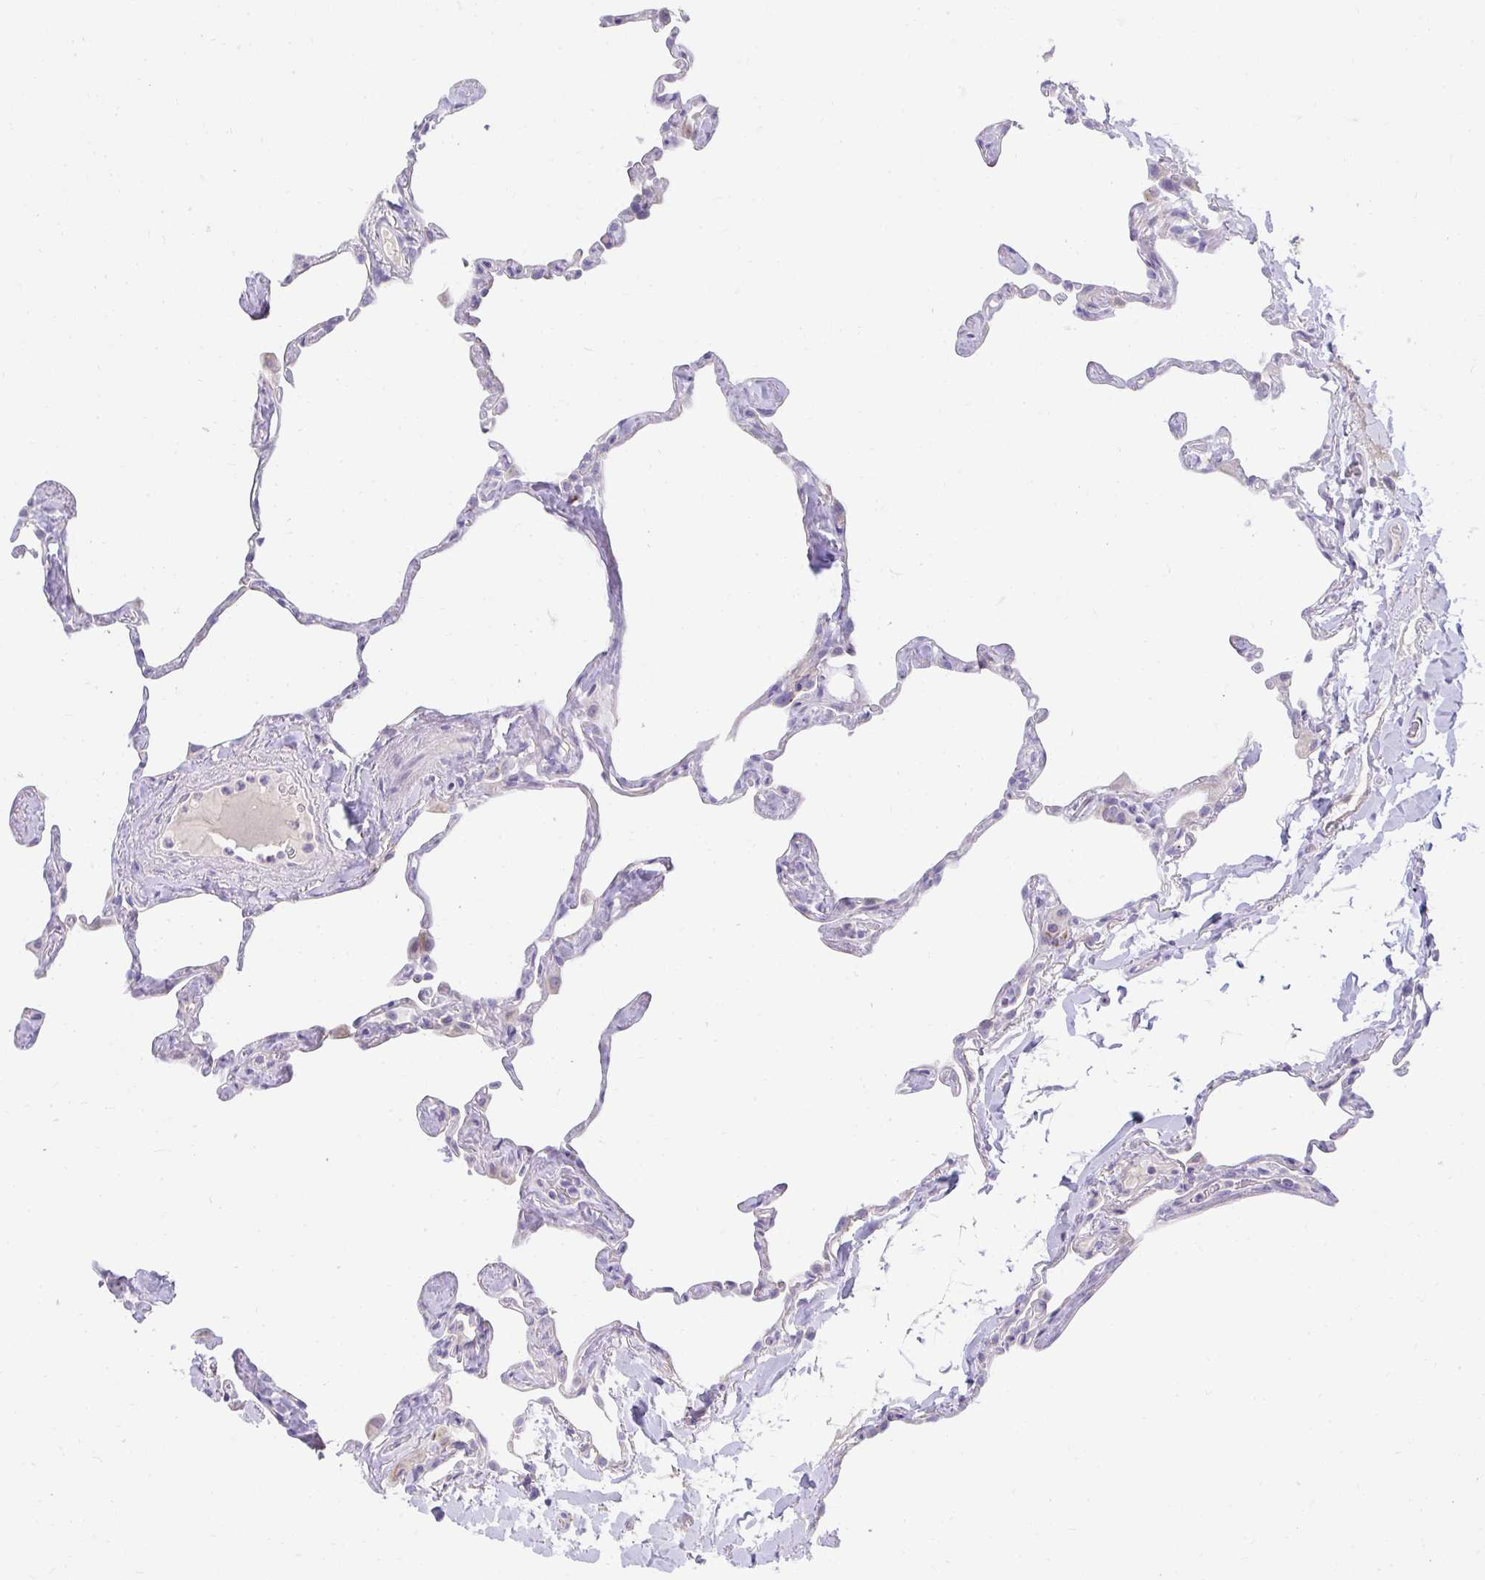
{"staining": {"intensity": "weak", "quantity": "<25%", "location": "cytoplasmic/membranous"}, "tissue": "lung", "cell_type": "Alveolar cells", "image_type": "normal", "snomed": [{"axis": "morphology", "description": "Normal tissue, NOS"}, {"axis": "topography", "description": "Lung"}], "caption": "High power microscopy photomicrograph of an immunohistochemistry (IHC) image of benign lung, revealing no significant expression in alveolar cells. Nuclei are stained in blue.", "gene": "PRRG3", "patient": {"sex": "male", "age": 65}}